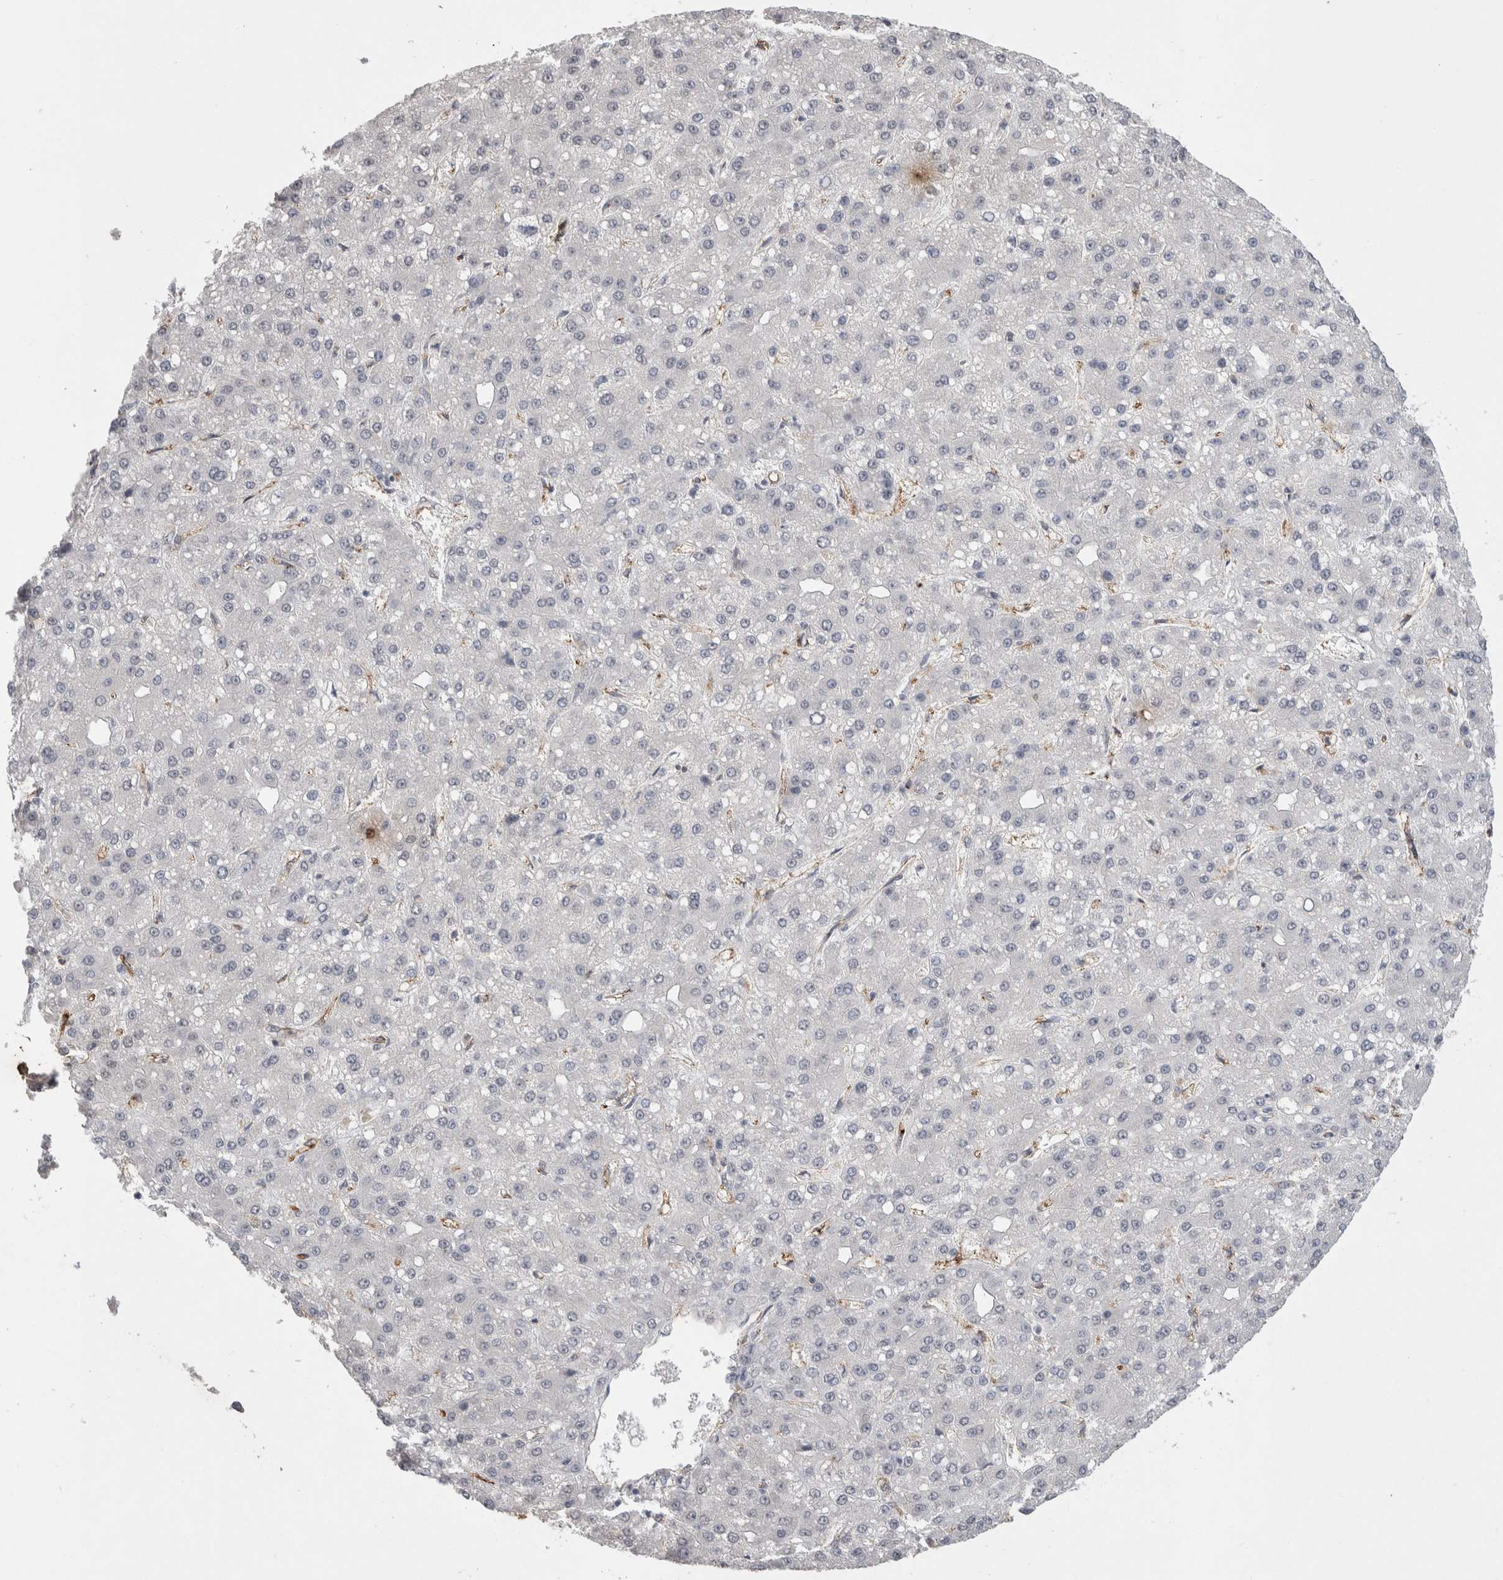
{"staining": {"intensity": "negative", "quantity": "none", "location": "none"}, "tissue": "liver cancer", "cell_type": "Tumor cells", "image_type": "cancer", "snomed": [{"axis": "morphology", "description": "Carcinoma, Hepatocellular, NOS"}, {"axis": "topography", "description": "Liver"}], "caption": "Immunohistochemistry (IHC) of liver cancer (hepatocellular carcinoma) reveals no positivity in tumor cells.", "gene": "CDH13", "patient": {"sex": "male", "age": 67}}